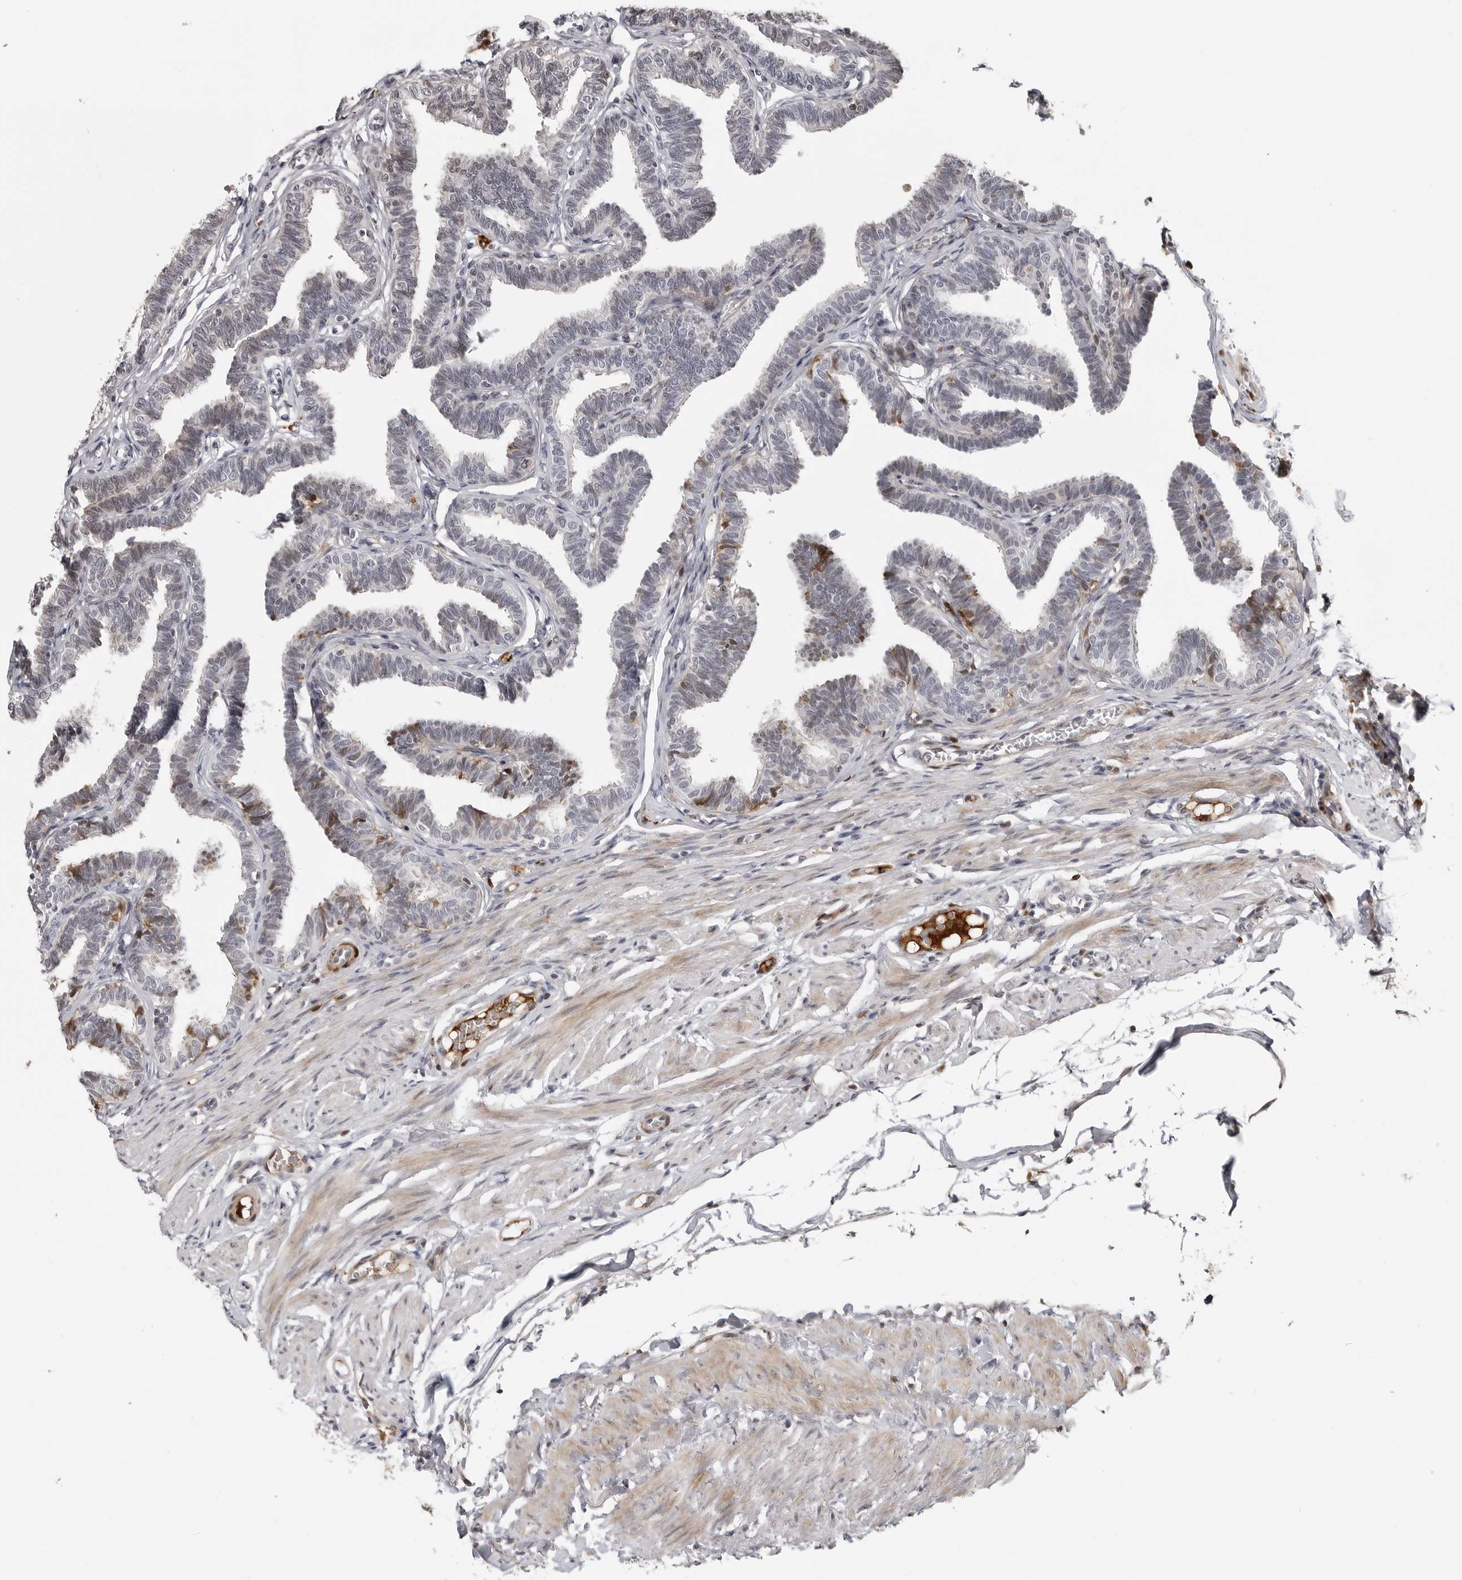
{"staining": {"intensity": "moderate", "quantity": "25%-75%", "location": "cytoplasmic/membranous"}, "tissue": "fallopian tube", "cell_type": "Glandular cells", "image_type": "normal", "snomed": [{"axis": "morphology", "description": "Normal tissue, NOS"}, {"axis": "topography", "description": "Fallopian tube"}, {"axis": "topography", "description": "Ovary"}], "caption": "Immunohistochemical staining of normal human fallopian tube displays moderate cytoplasmic/membranous protein positivity in about 25%-75% of glandular cells.", "gene": "CXCR5", "patient": {"sex": "female", "age": 23}}